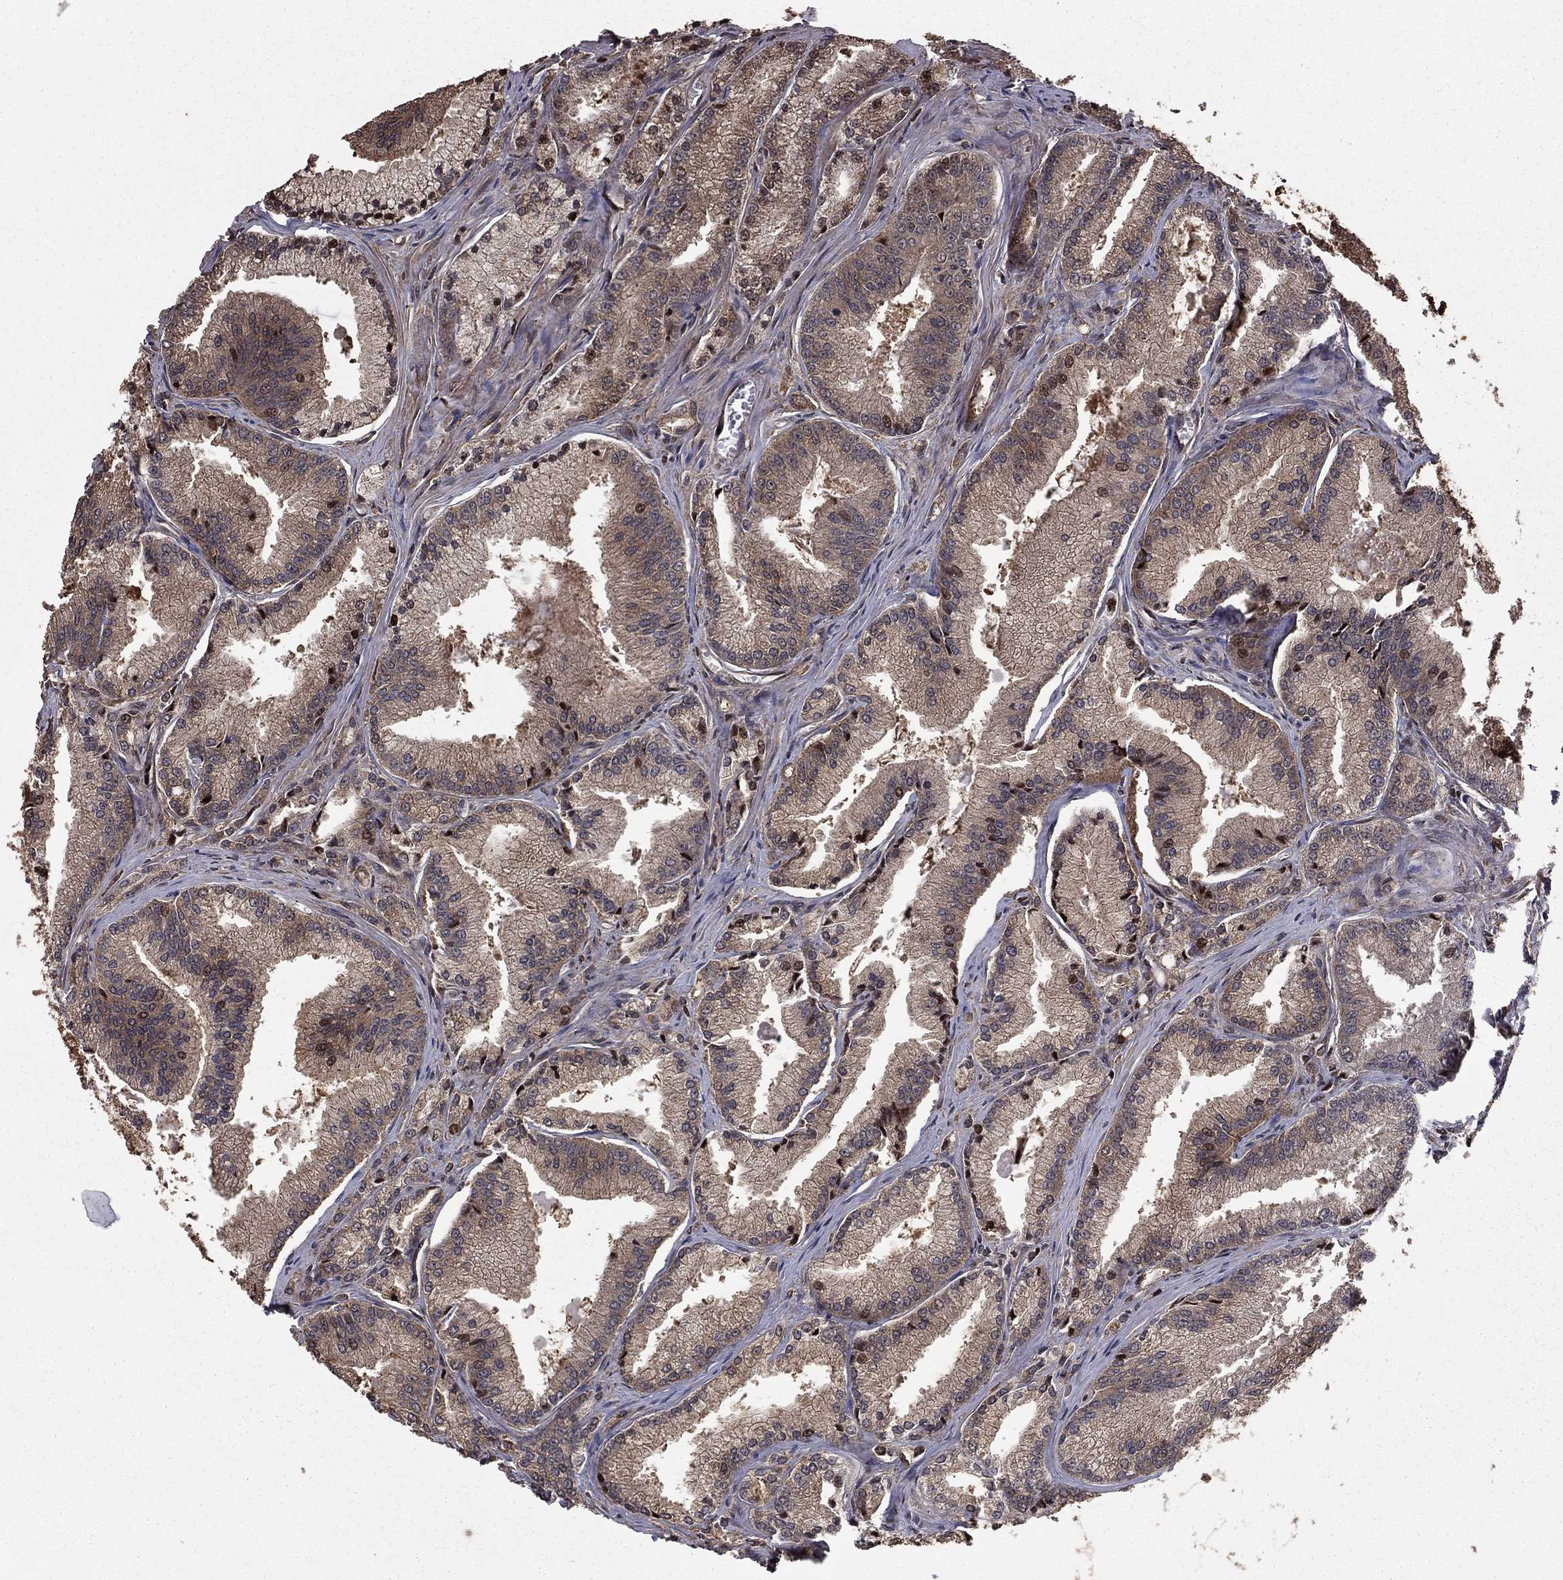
{"staining": {"intensity": "weak", "quantity": "25%-75%", "location": "cytoplasmic/membranous"}, "tissue": "prostate cancer", "cell_type": "Tumor cells", "image_type": "cancer", "snomed": [{"axis": "morphology", "description": "Adenocarcinoma, NOS"}, {"axis": "morphology", "description": "Adenocarcinoma, High grade"}, {"axis": "topography", "description": "Prostate"}], "caption": "Protein staining by IHC reveals weak cytoplasmic/membranous positivity in approximately 25%-75% of tumor cells in prostate cancer (high-grade adenocarcinoma).", "gene": "GYG1", "patient": {"sex": "male", "age": 70}}